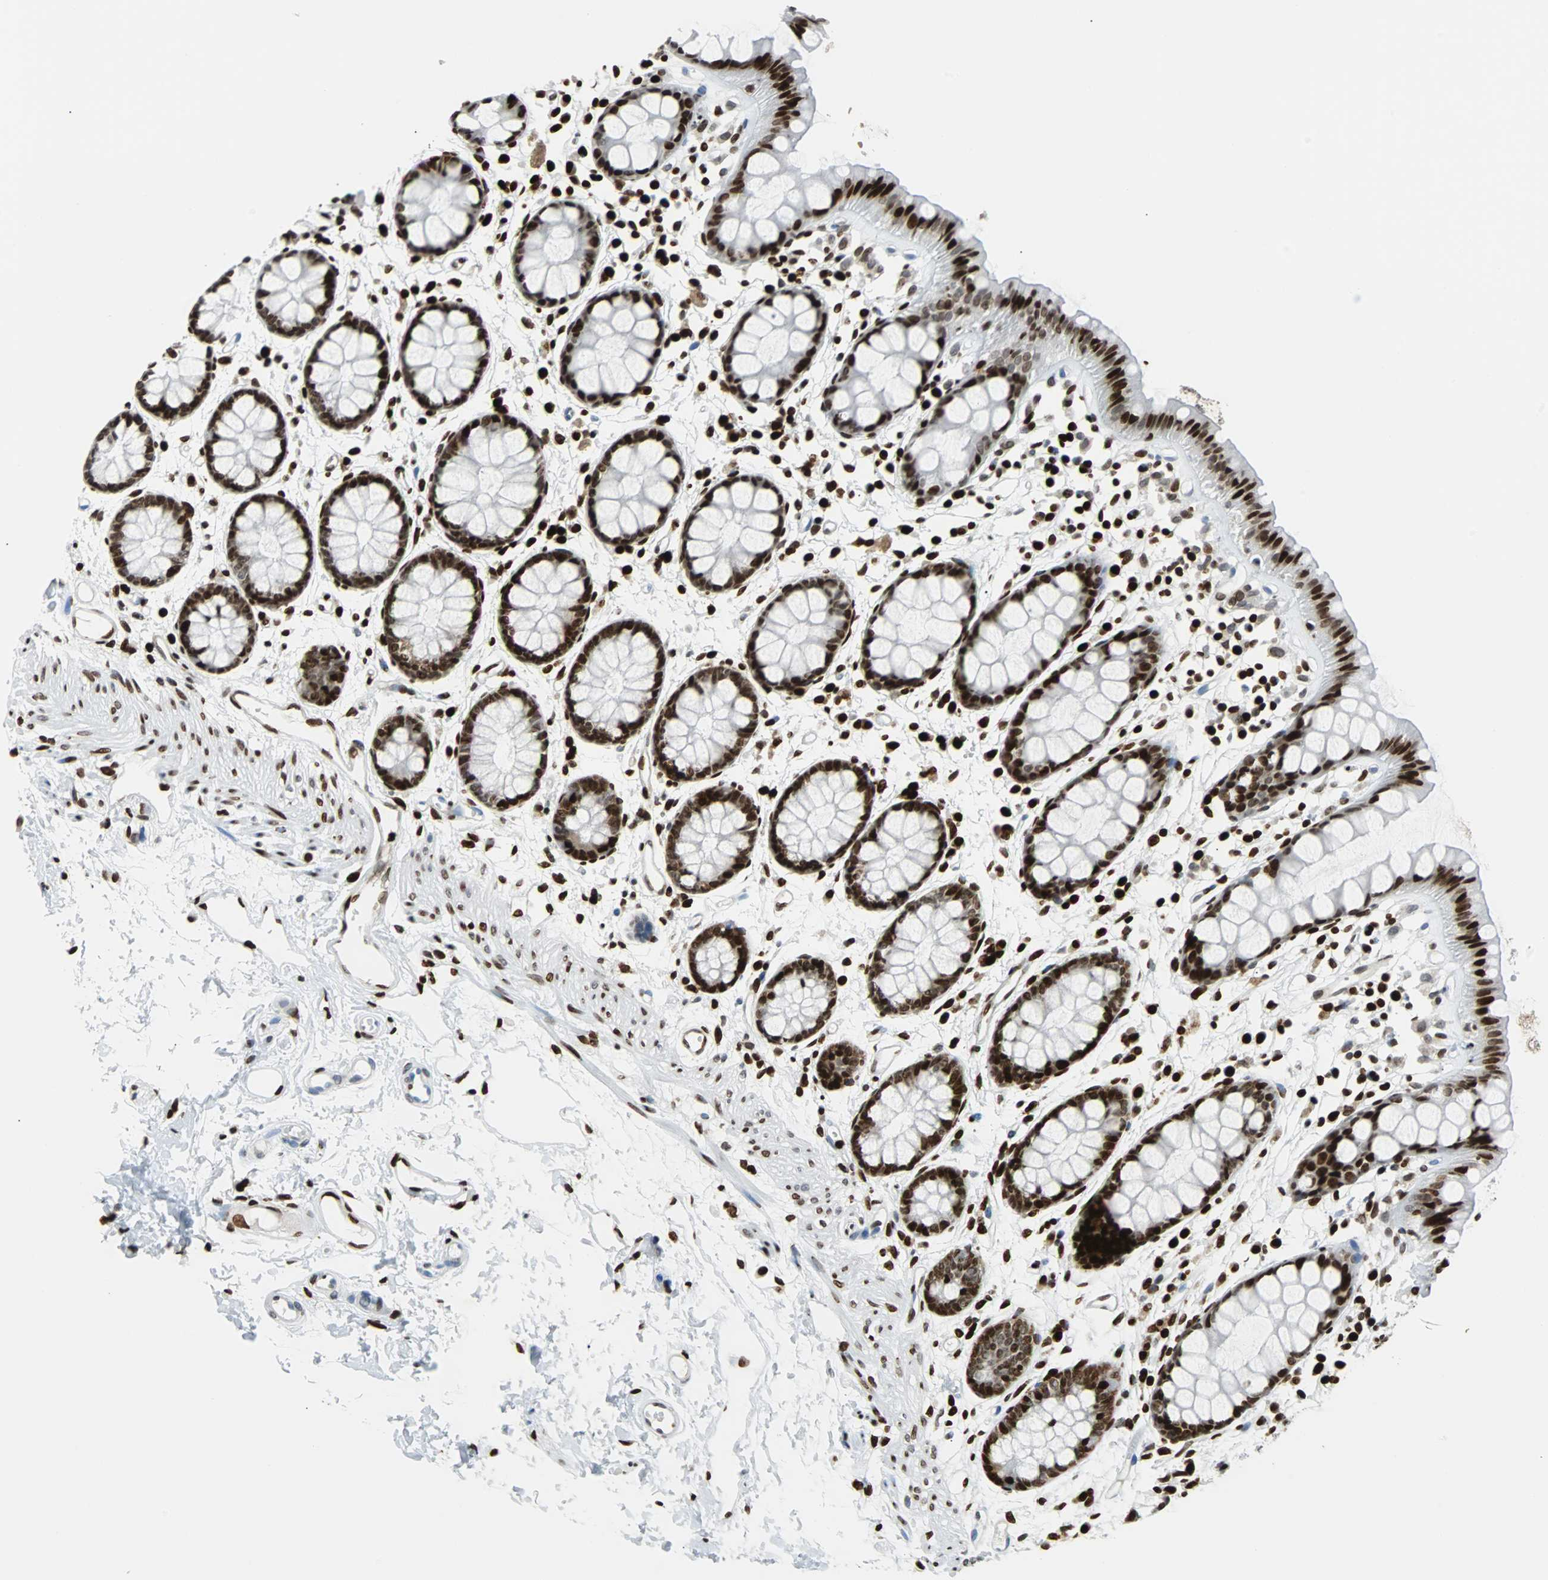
{"staining": {"intensity": "strong", "quantity": ">75%", "location": "nuclear"}, "tissue": "rectum", "cell_type": "Glandular cells", "image_type": "normal", "snomed": [{"axis": "morphology", "description": "Normal tissue, NOS"}, {"axis": "topography", "description": "Rectum"}], "caption": "A brown stain highlights strong nuclear positivity of a protein in glandular cells of benign human rectum. The protein of interest is shown in brown color, while the nuclei are stained blue.", "gene": "ZNF131", "patient": {"sex": "female", "age": 66}}